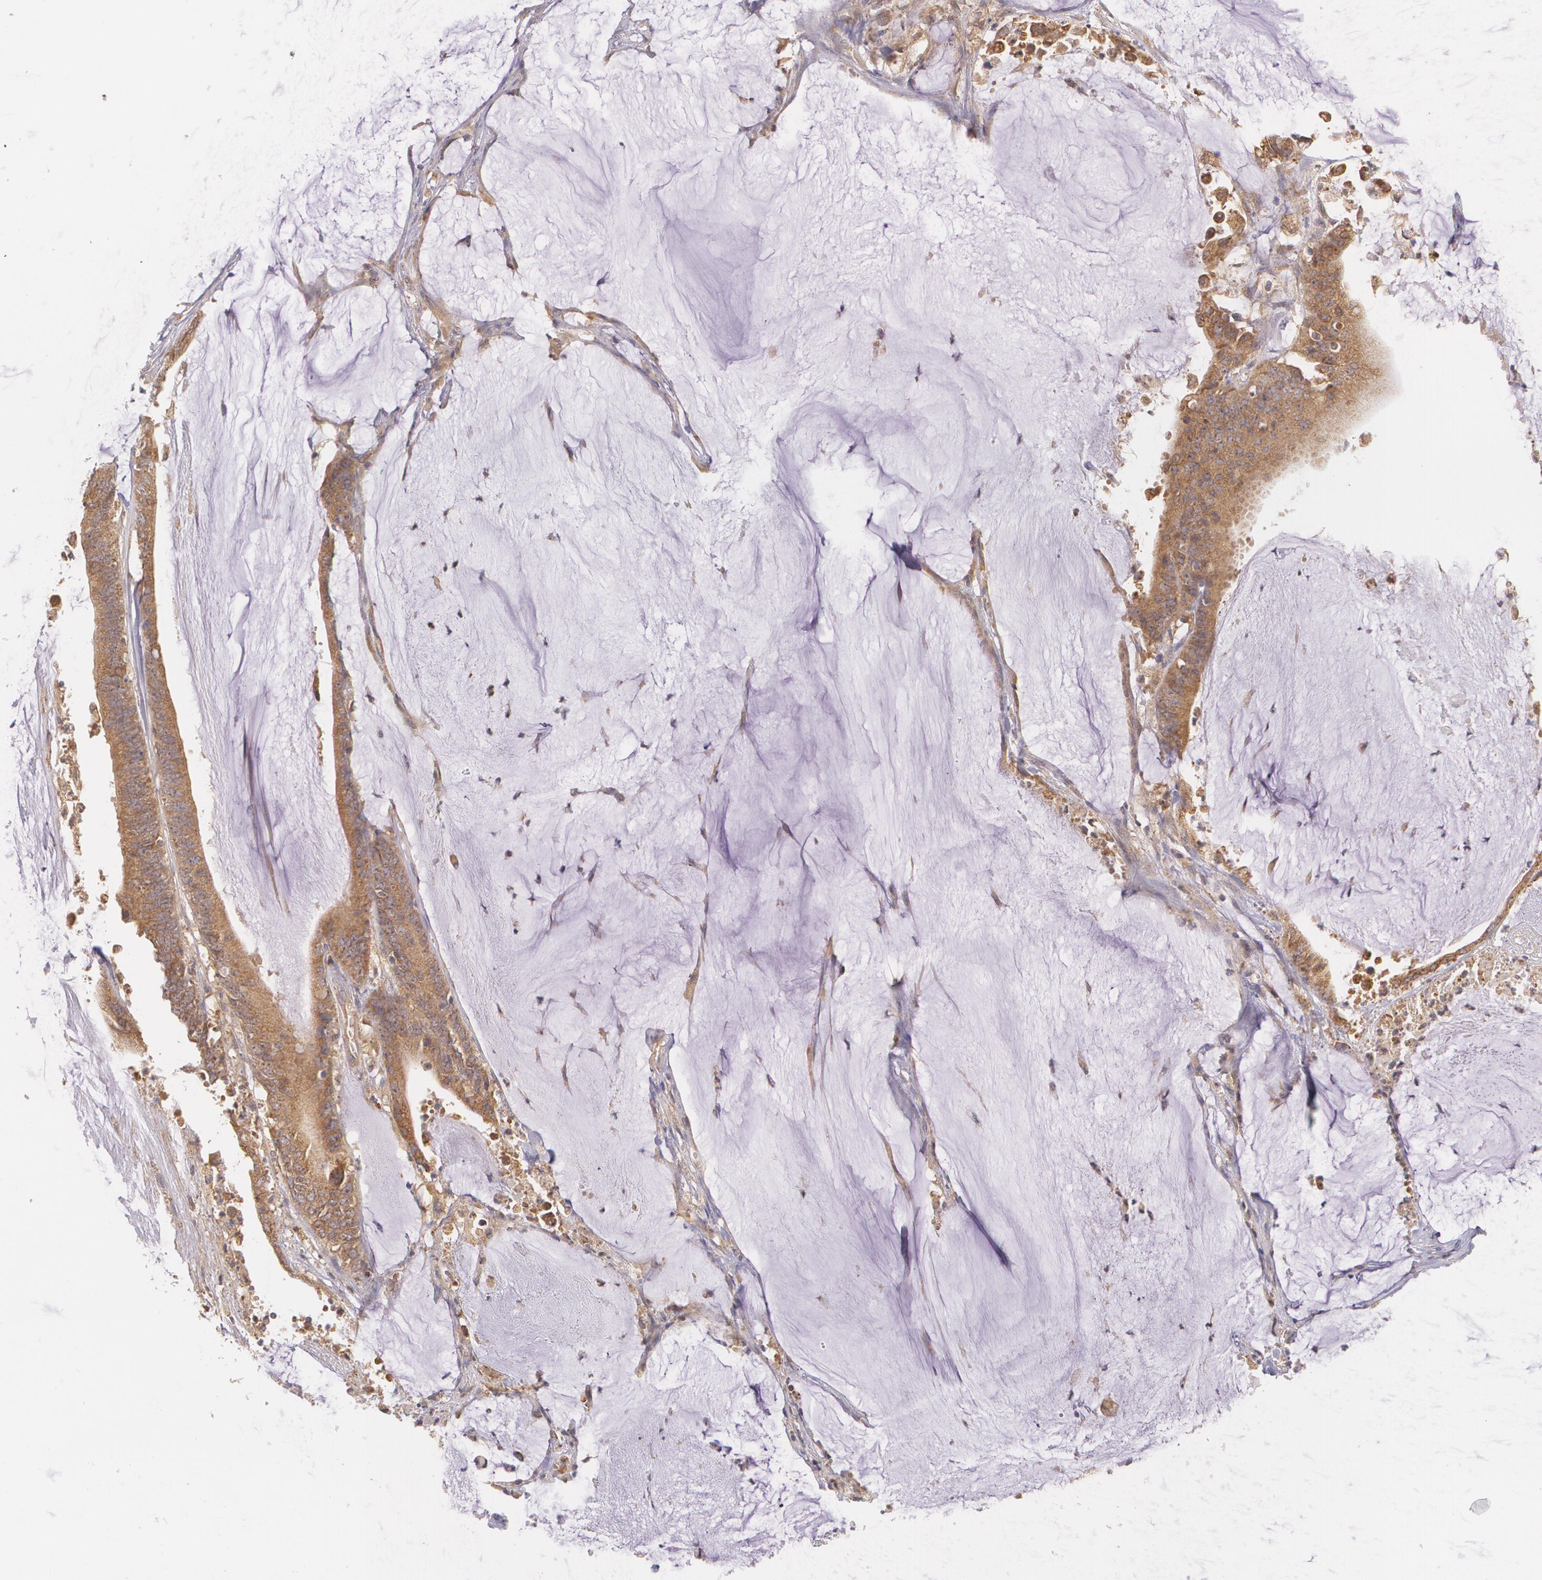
{"staining": {"intensity": "moderate", "quantity": ">75%", "location": "cytoplasmic/membranous"}, "tissue": "colorectal cancer", "cell_type": "Tumor cells", "image_type": "cancer", "snomed": [{"axis": "morphology", "description": "Adenocarcinoma, NOS"}, {"axis": "topography", "description": "Rectum"}], "caption": "Approximately >75% of tumor cells in colorectal adenocarcinoma display moderate cytoplasmic/membranous protein staining as visualized by brown immunohistochemical staining.", "gene": "CCL17", "patient": {"sex": "female", "age": 66}}